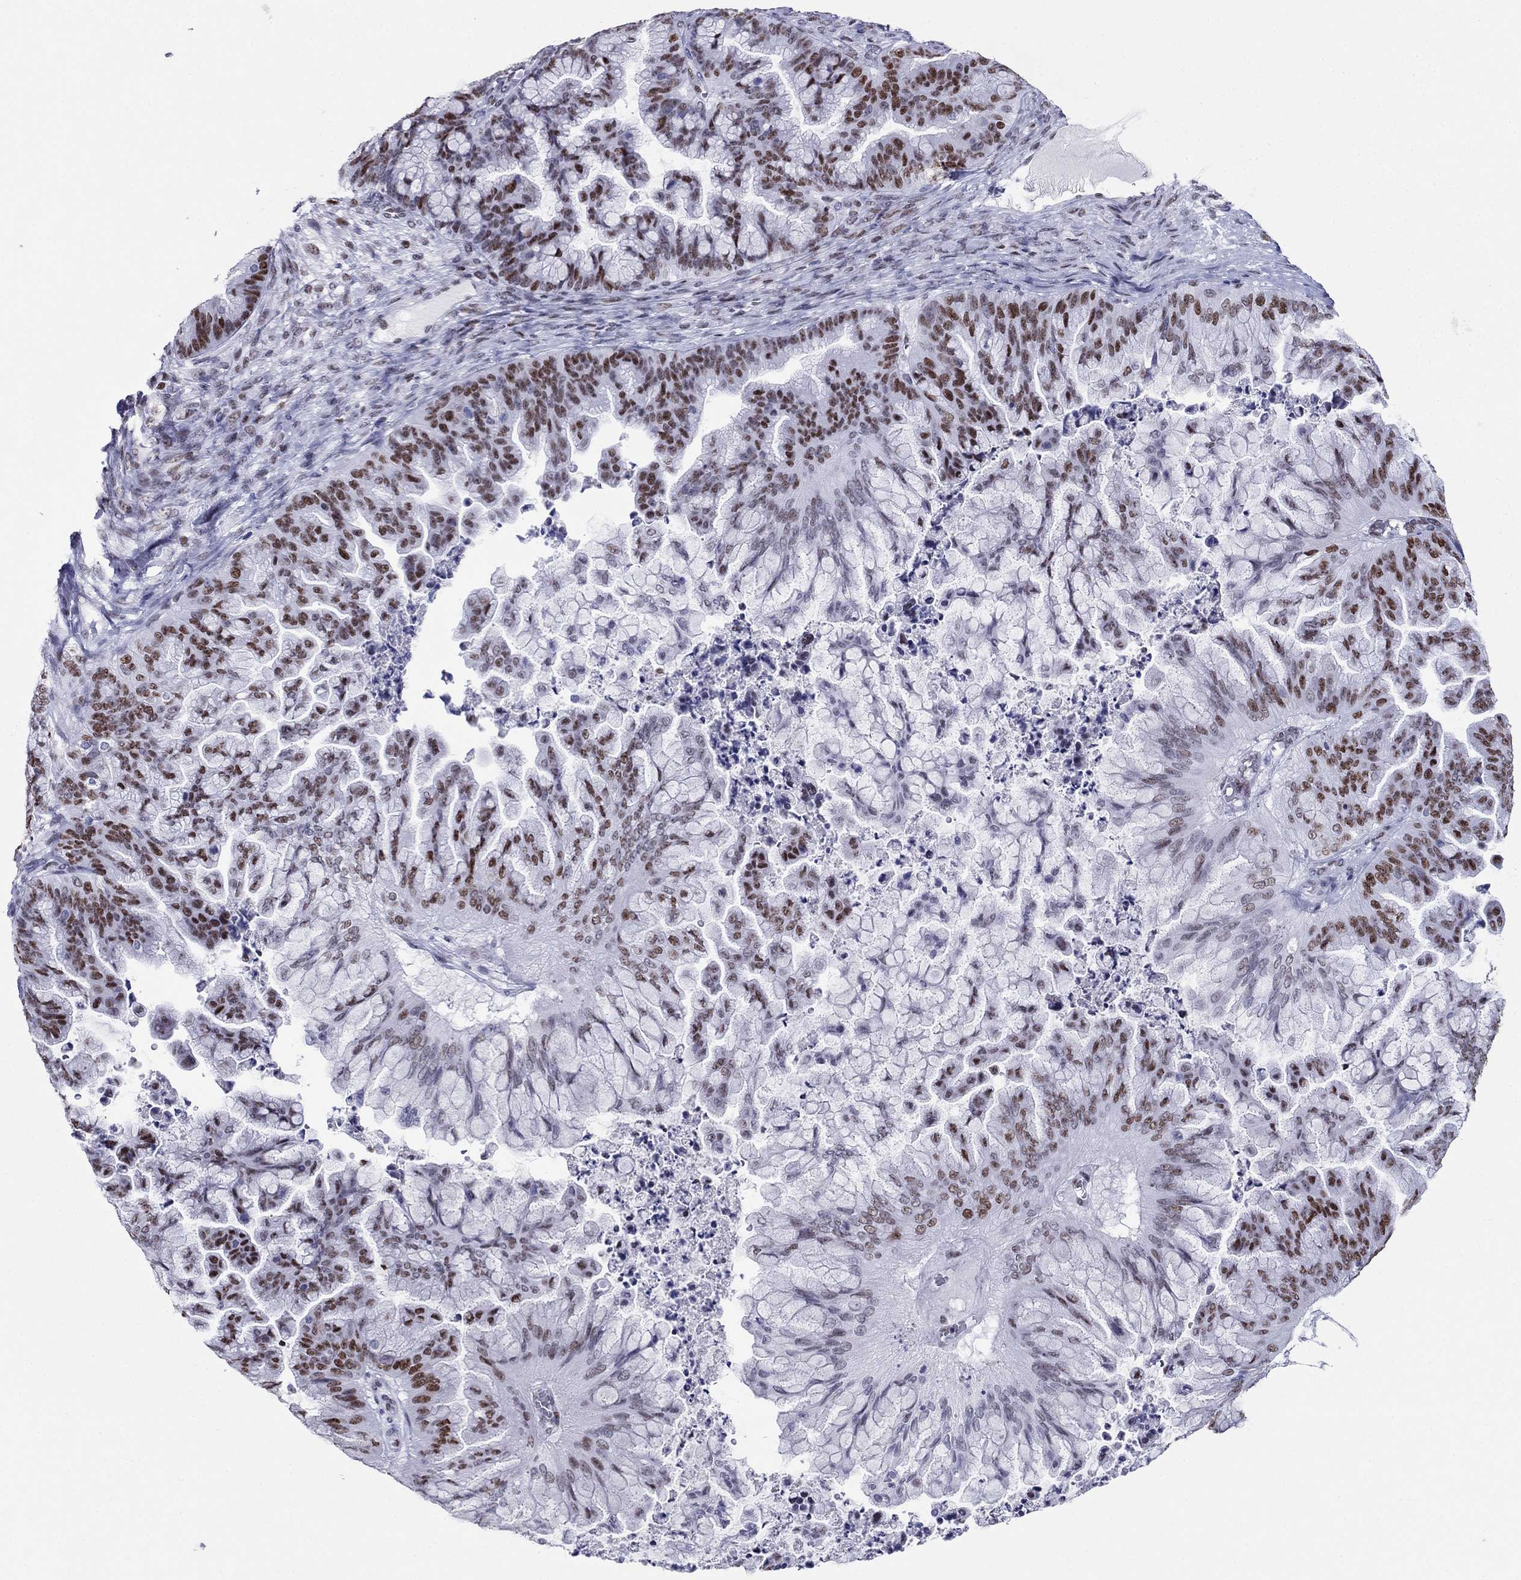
{"staining": {"intensity": "strong", "quantity": "25%-75%", "location": "nuclear"}, "tissue": "ovarian cancer", "cell_type": "Tumor cells", "image_type": "cancer", "snomed": [{"axis": "morphology", "description": "Cystadenocarcinoma, mucinous, NOS"}, {"axis": "topography", "description": "Ovary"}], "caption": "Ovarian cancer was stained to show a protein in brown. There is high levels of strong nuclear positivity in about 25%-75% of tumor cells.", "gene": "PPM1G", "patient": {"sex": "female", "age": 67}}